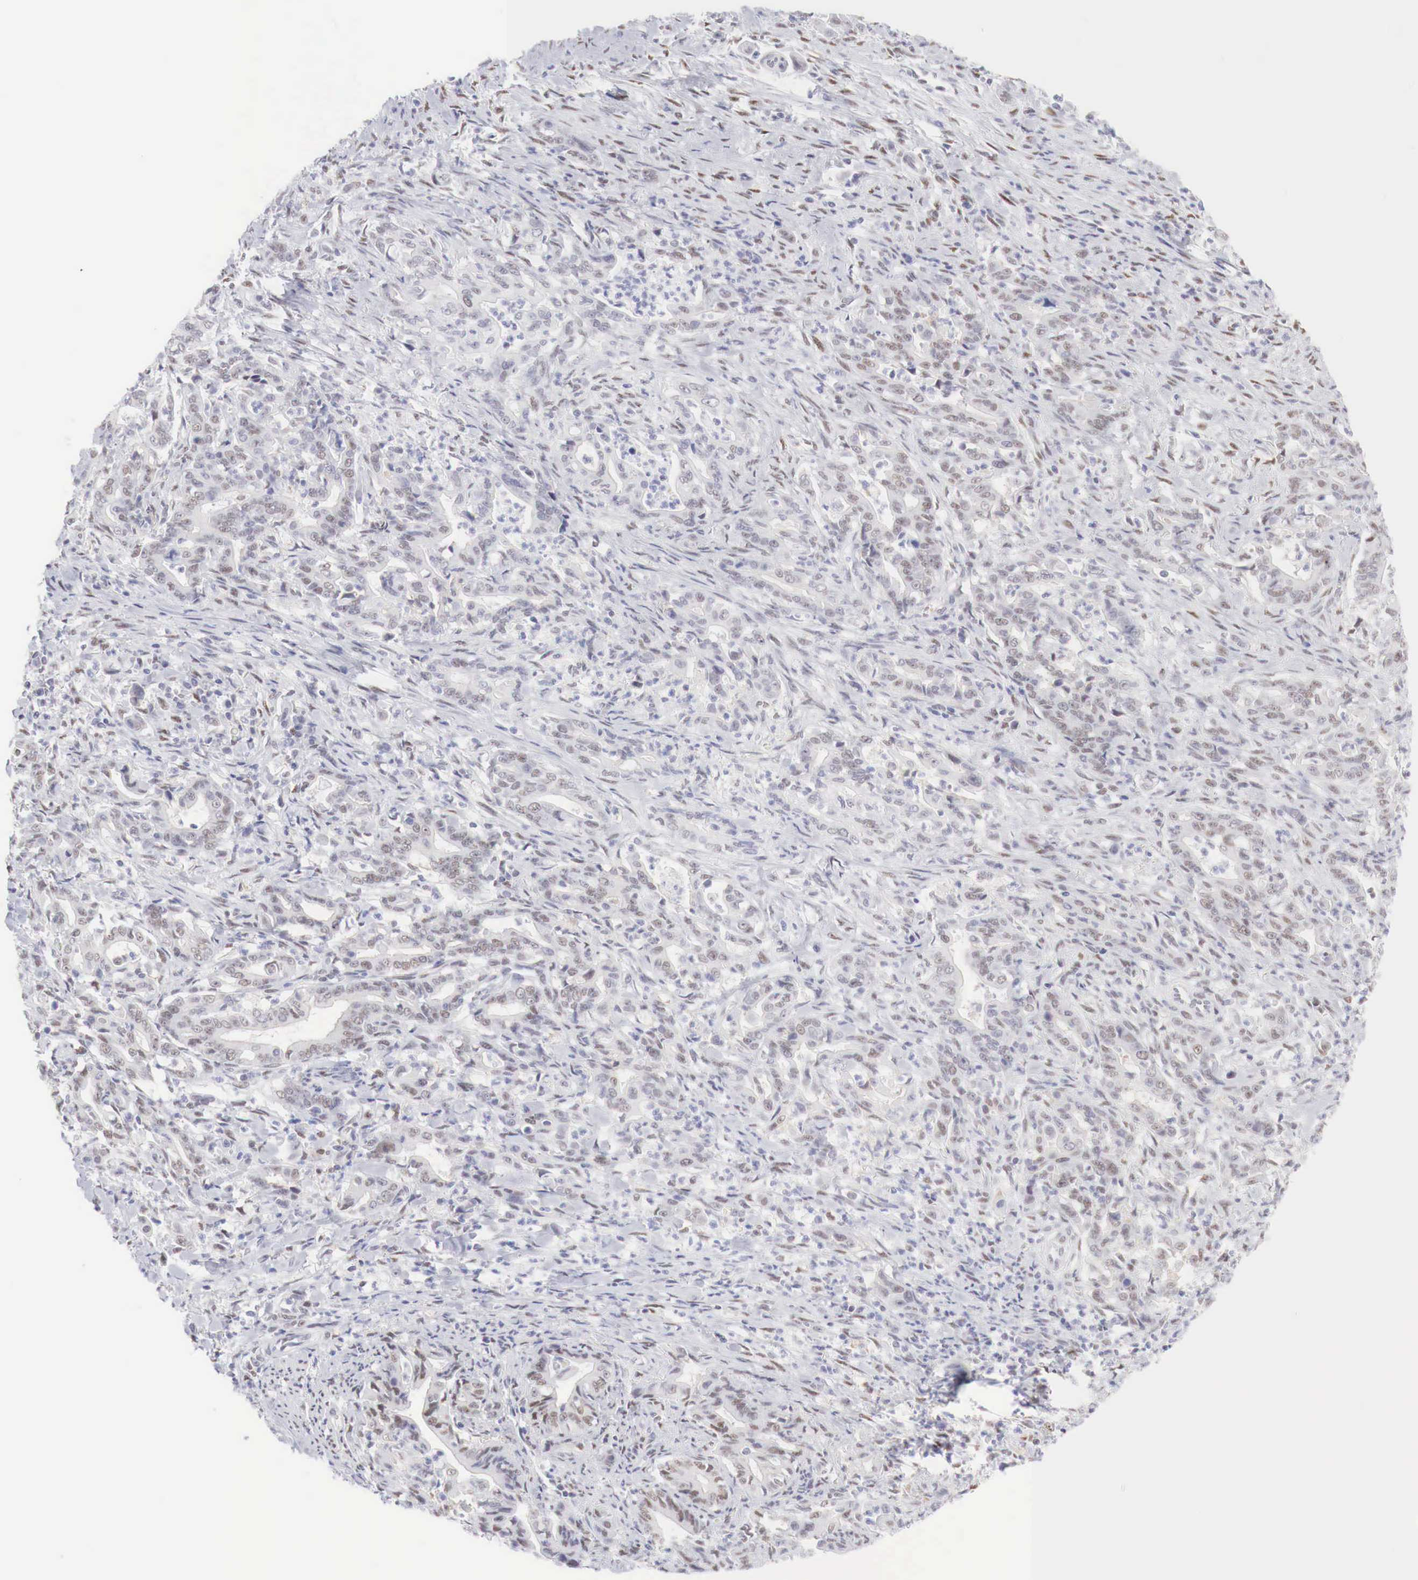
{"staining": {"intensity": "weak", "quantity": "25%-75%", "location": "nuclear"}, "tissue": "stomach cancer", "cell_type": "Tumor cells", "image_type": "cancer", "snomed": [{"axis": "morphology", "description": "Adenocarcinoma, NOS"}, {"axis": "topography", "description": "Stomach"}], "caption": "Approximately 25%-75% of tumor cells in stomach cancer demonstrate weak nuclear protein positivity as visualized by brown immunohistochemical staining.", "gene": "FOXP2", "patient": {"sex": "female", "age": 76}}